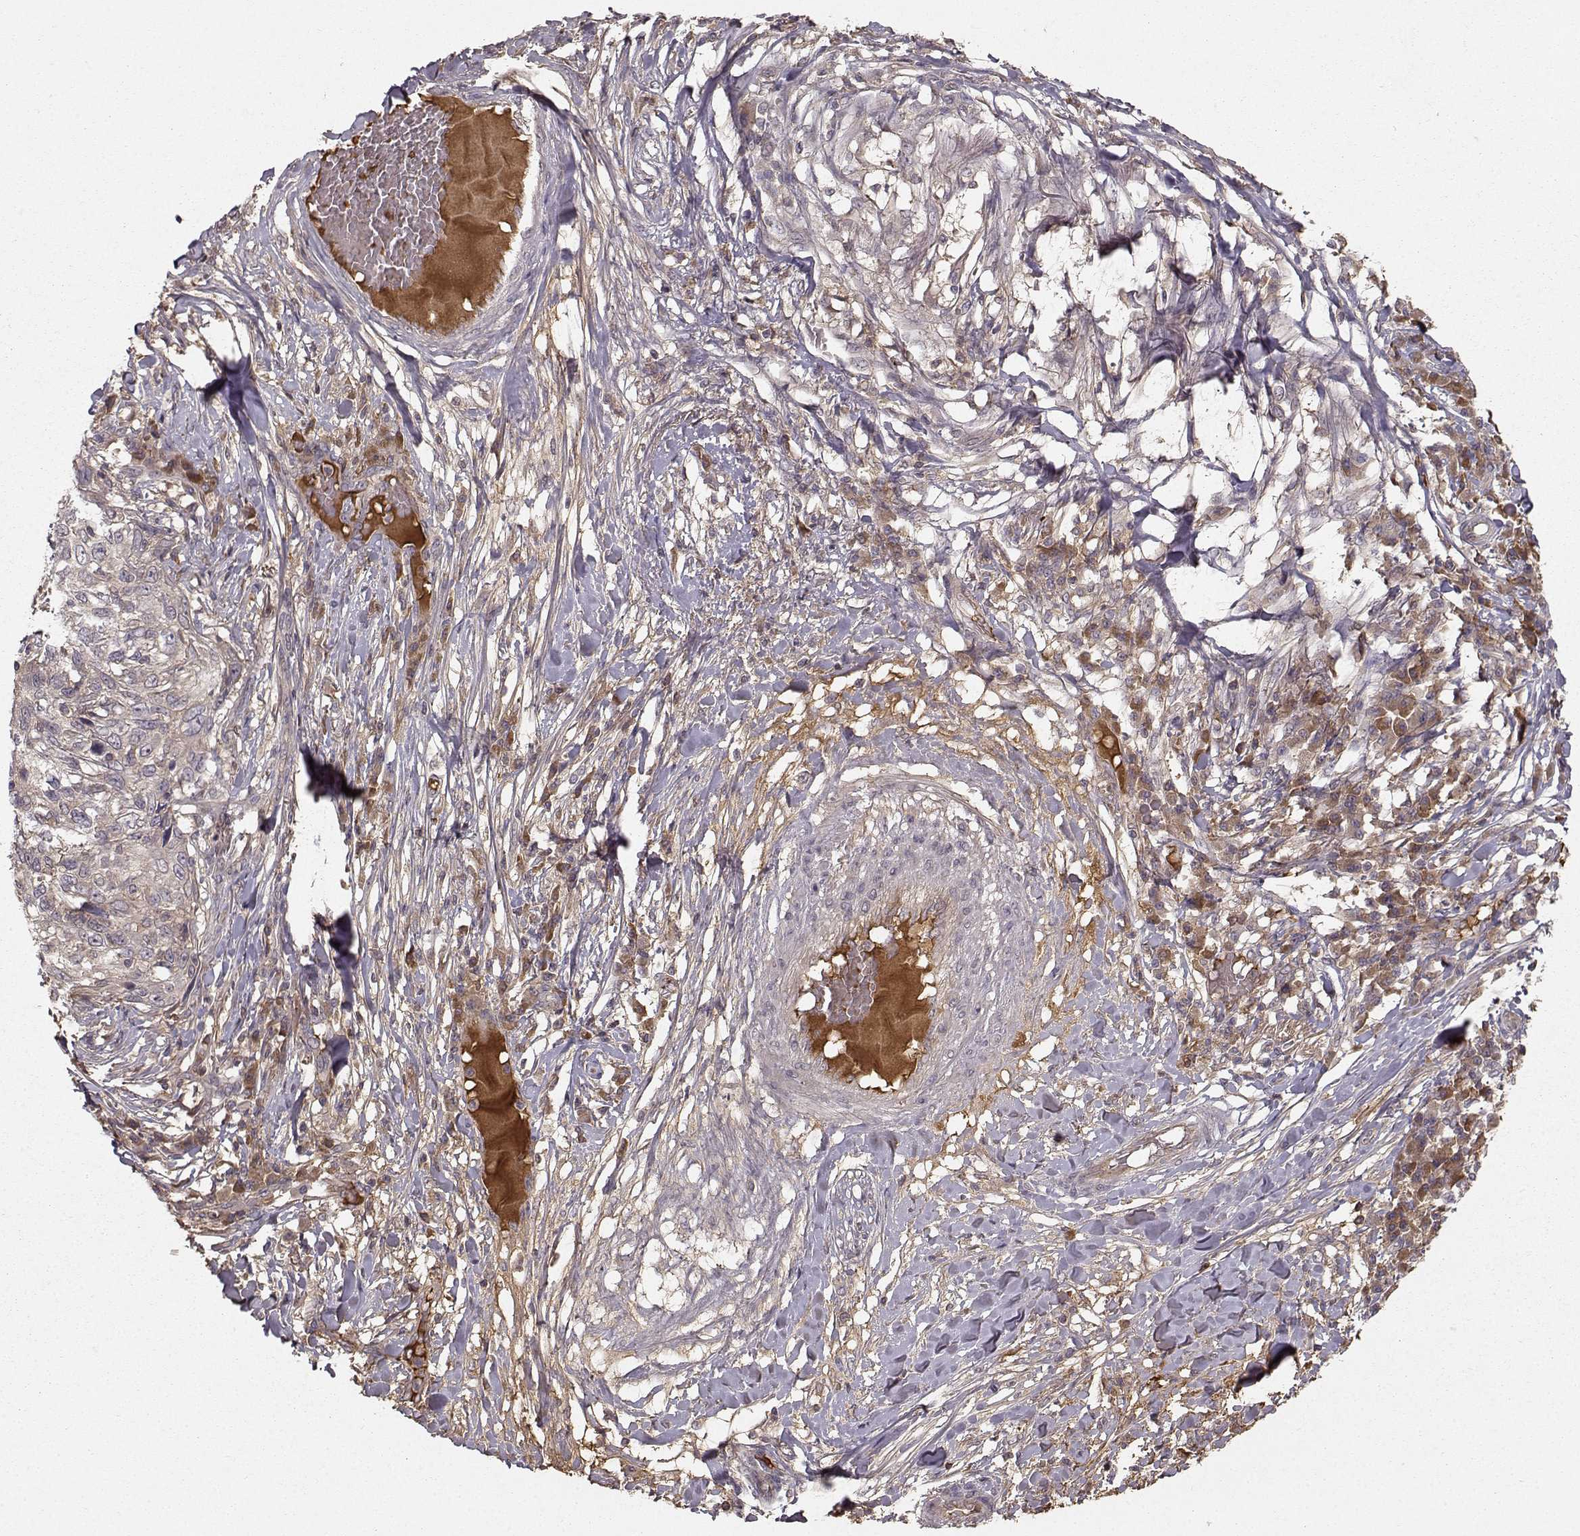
{"staining": {"intensity": "negative", "quantity": "none", "location": "none"}, "tissue": "skin cancer", "cell_type": "Tumor cells", "image_type": "cancer", "snomed": [{"axis": "morphology", "description": "Squamous cell carcinoma, NOS"}, {"axis": "topography", "description": "Skin"}], "caption": "A high-resolution image shows immunohistochemistry staining of skin cancer (squamous cell carcinoma), which exhibits no significant positivity in tumor cells.", "gene": "WNT6", "patient": {"sex": "male", "age": 92}}